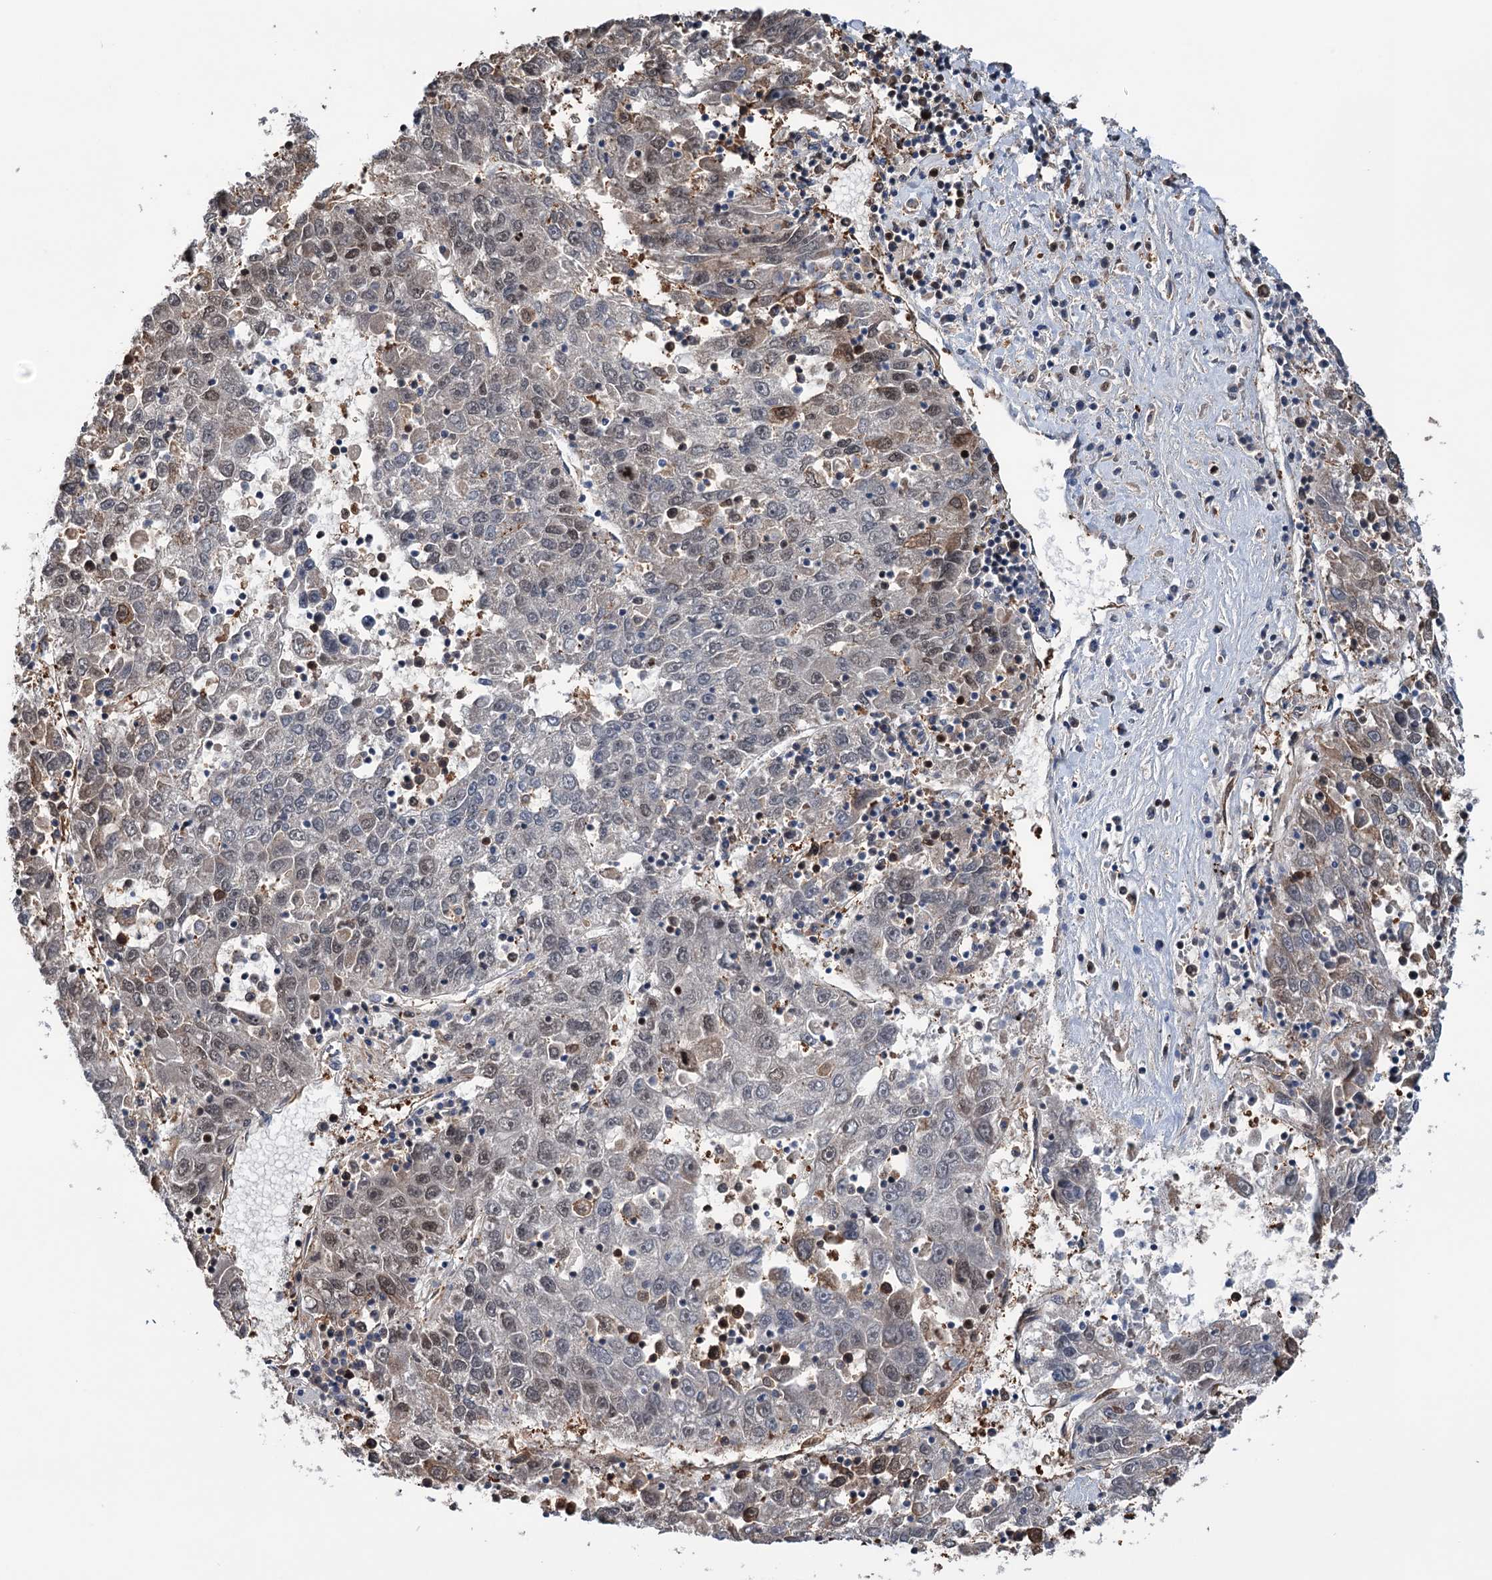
{"staining": {"intensity": "weak", "quantity": "<25%", "location": "nuclear"}, "tissue": "liver cancer", "cell_type": "Tumor cells", "image_type": "cancer", "snomed": [{"axis": "morphology", "description": "Carcinoma, Hepatocellular, NOS"}, {"axis": "topography", "description": "Liver"}], "caption": "An IHC photomicrograph of hepatocellular carcinoma (liver) is shown. There is no staining in tumor cells of hepatocellular carcinoma (liver).", "gene": "NCAPD2", "patient": {"sex": "male", "age": 49}}